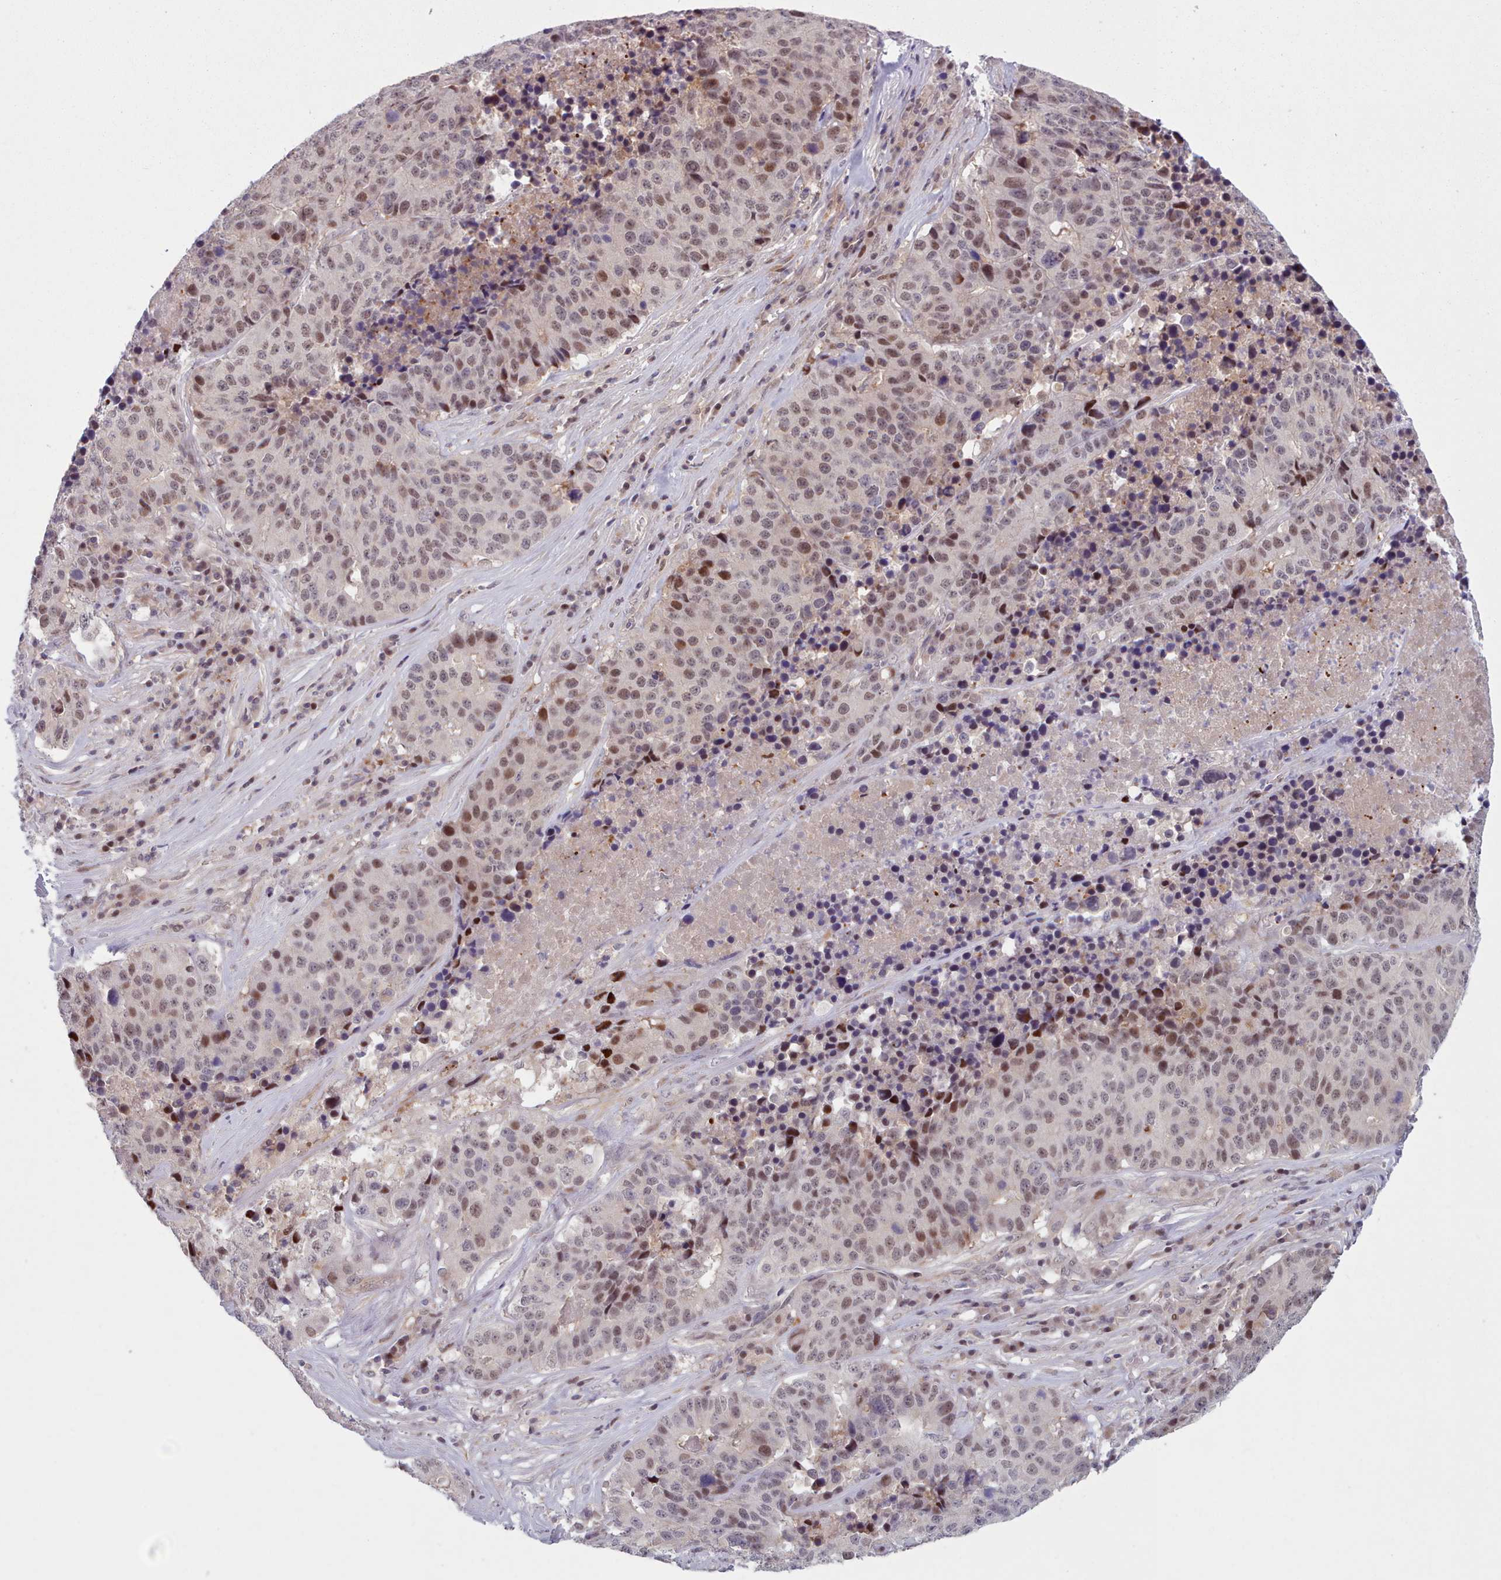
{"staining": {"intensity": "moderate", "quantity": "25%-75%", "location": "nuclear"}, "tissue": "stomach cancer", "cell_type": "Tumor cells", "image_type": "cancer", "snomed": [{"axis": "morphology", "description": "Adenocarcinoma, NOS"}, {"axis": "topography", "description": "Stomach"}], "caption": "A micrograph of stomach cancer (adenocarcinoma) stained for a protein exhibits moderate nuclear brown staining in tumor cells.", "gene": "KBTBD7", "patient": {"sex": "male", "age": 71}}